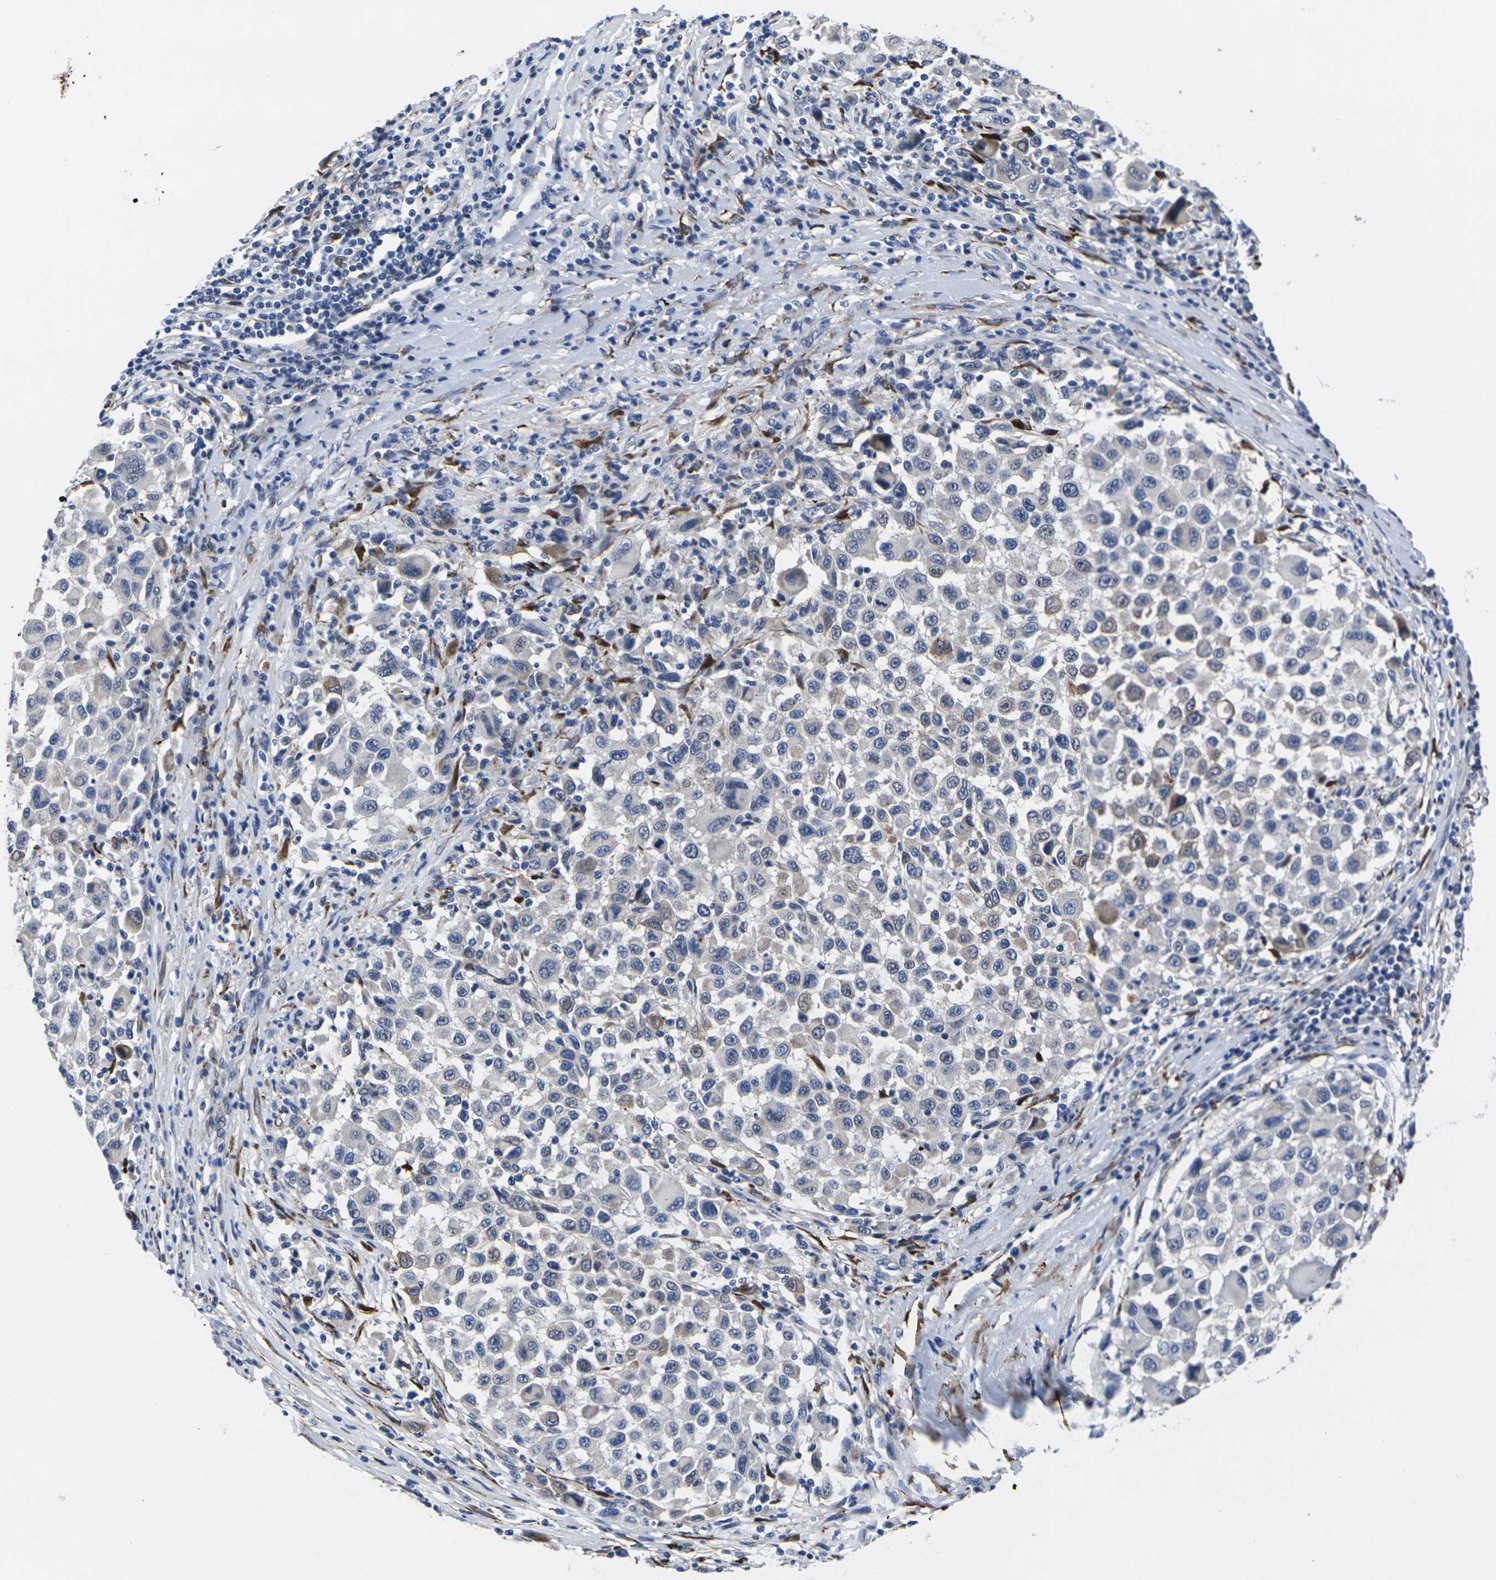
{"staining": {"intensity": "negative", "quantity": "none", "location": "none"}, "tissue": "melanoma", "cell_type": "Tumor cells", "image_type": "cancer", "snomed": [{"axis": "morphology", "description": "Malignant melanoma, Metastatic site"}, {"axis": "topography", "description": "Lymph node"}], "caption": "Melanoma stained for a protein using IHC displays no staining tumor cells.", "gene": "CYP2C8", "patient": {"sex": "male", "age": 61}}